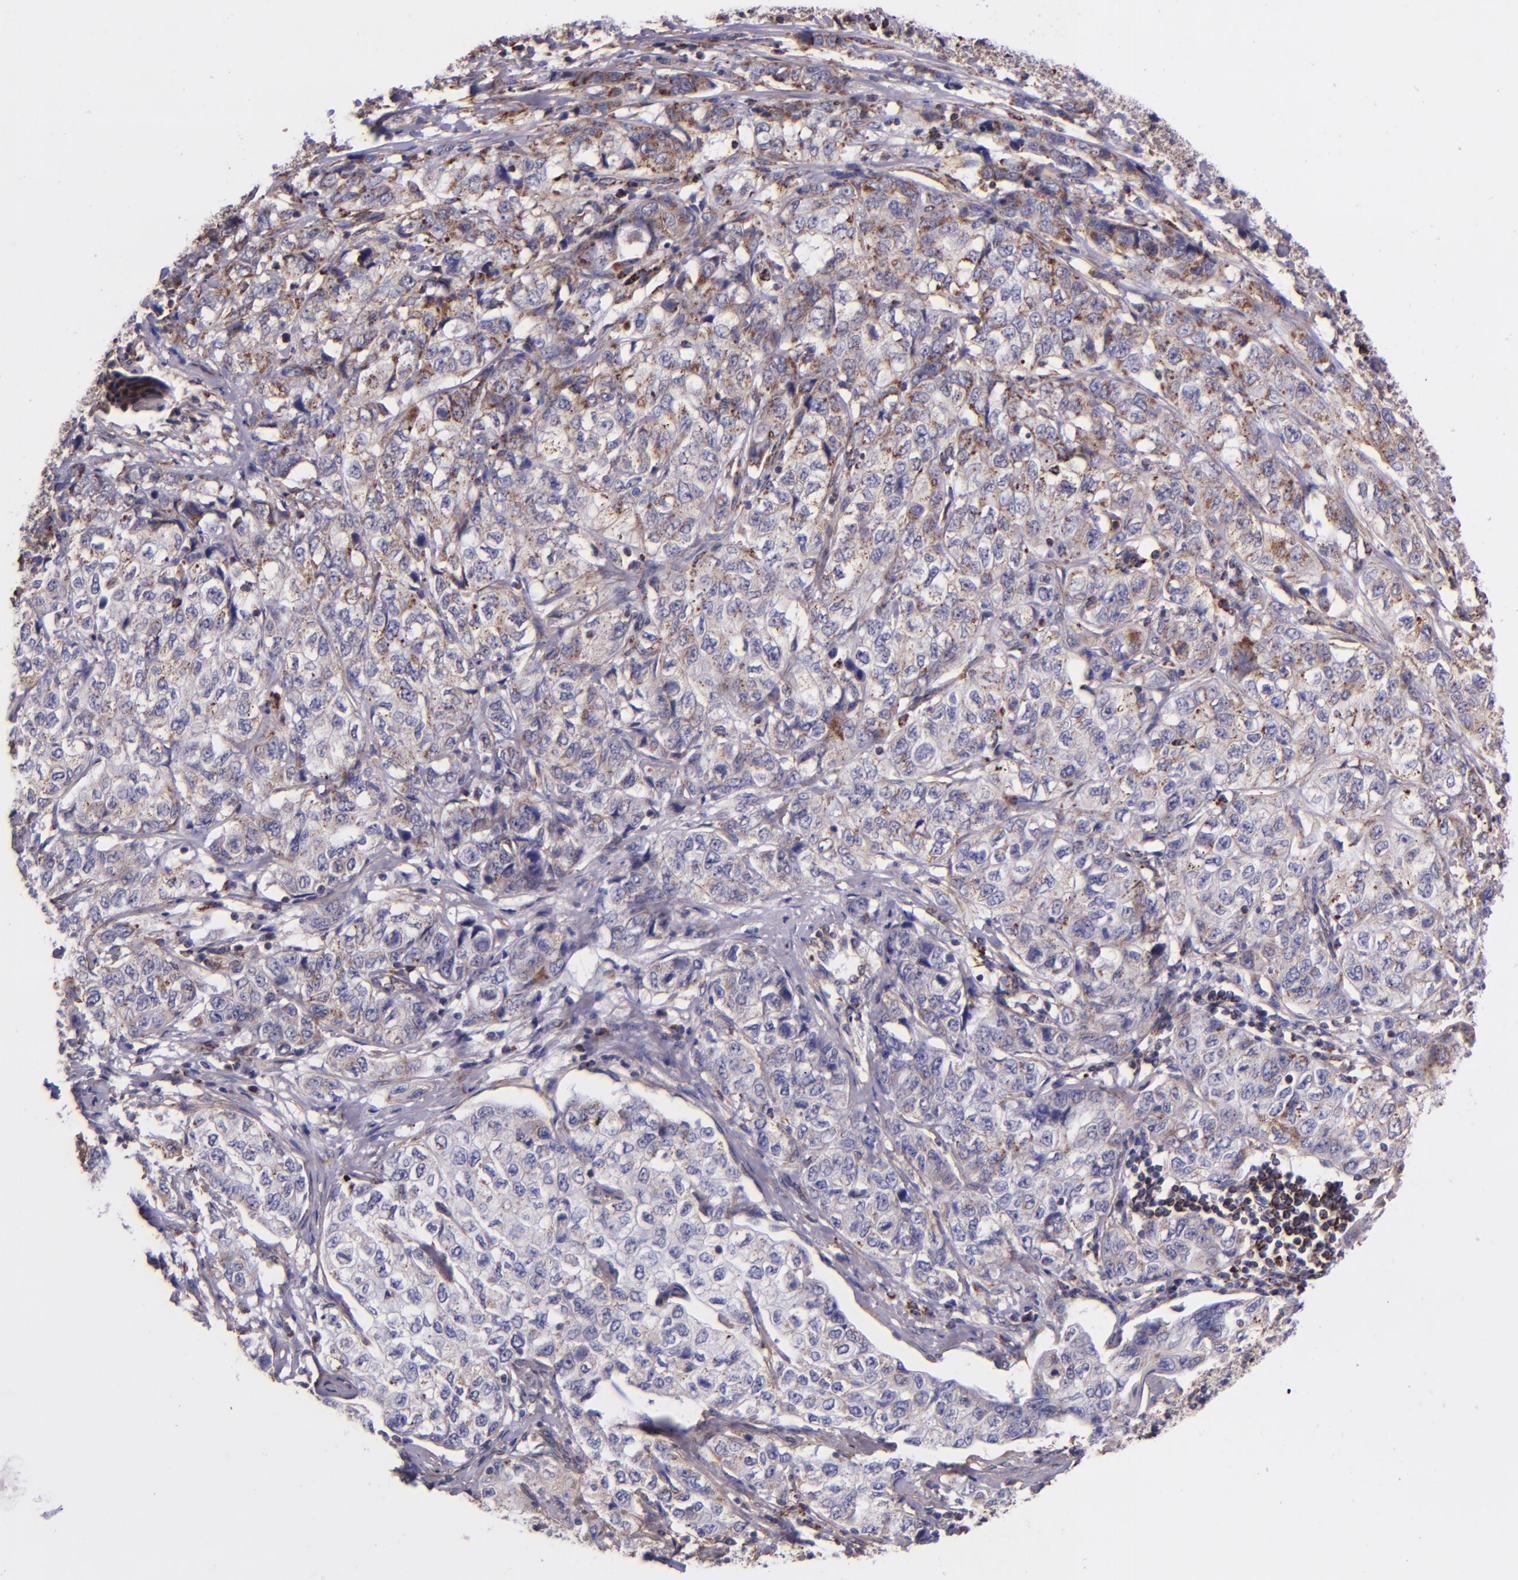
{"staining": {"intensity": "weak", "quantity": "25%-75%", "location": "cytoplasmic/membranous"}, "tissue": "stomach cancer", "cell_type": "Tumor cells", "image_type": "cancer", "snomed": [{"axis": "morphology", "description": "Adenocarcinoma, NOS"}, {"axis": "topography", "description": "Stomach"}], "caption": "Stomach cancer stained with DAB (3,3'-diaminobenzidine) immunohistochemistry (IHC) demonstrates low levels of weak cytoplasmic/membranous positivity in approximately 25%-75% of tumor cells.", "gene": "IDH3G", "patient": {"sex": "male", "age": 48}}